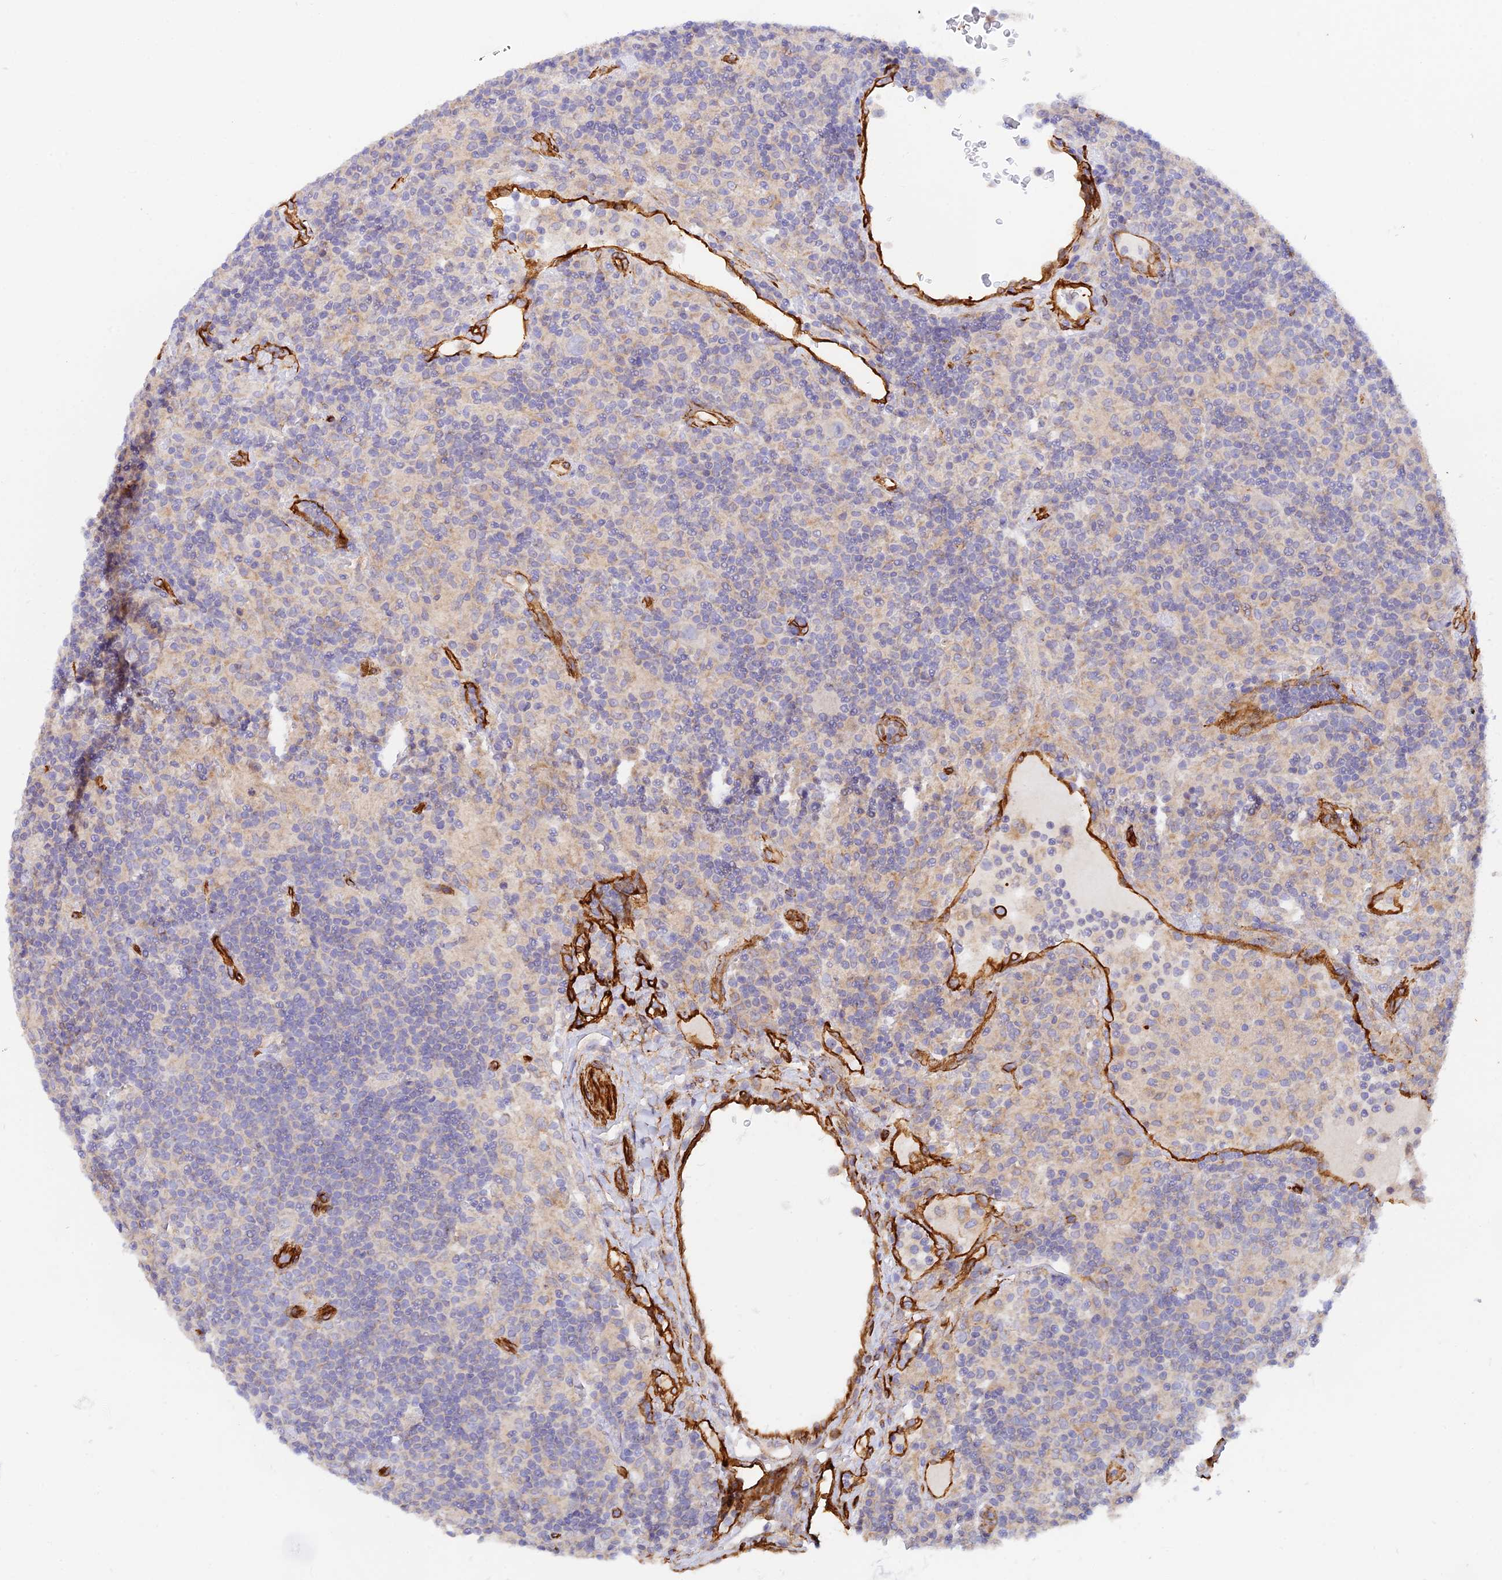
{"staining": {"intensity": "weak", "quantity": "<25%", "location": "cytoplasmic/membranous"}, "tissue": "lymphoma", "cell_type": "Tumor cells", "image_type": "cancer", "snomed": [{"axis": "morphology", "description": "Hodgkin's disease, NOS"}, {"axis": "topography", "description": "Lymph node"}], "caption": "Tumor cells are negative for protein expression in human lymphoma. (DAB immunohistochemistry visualized using brightfield microscopy, high magnification).", "gene": "MYO9A", "patient": {"sex": "male", "age": 70}}